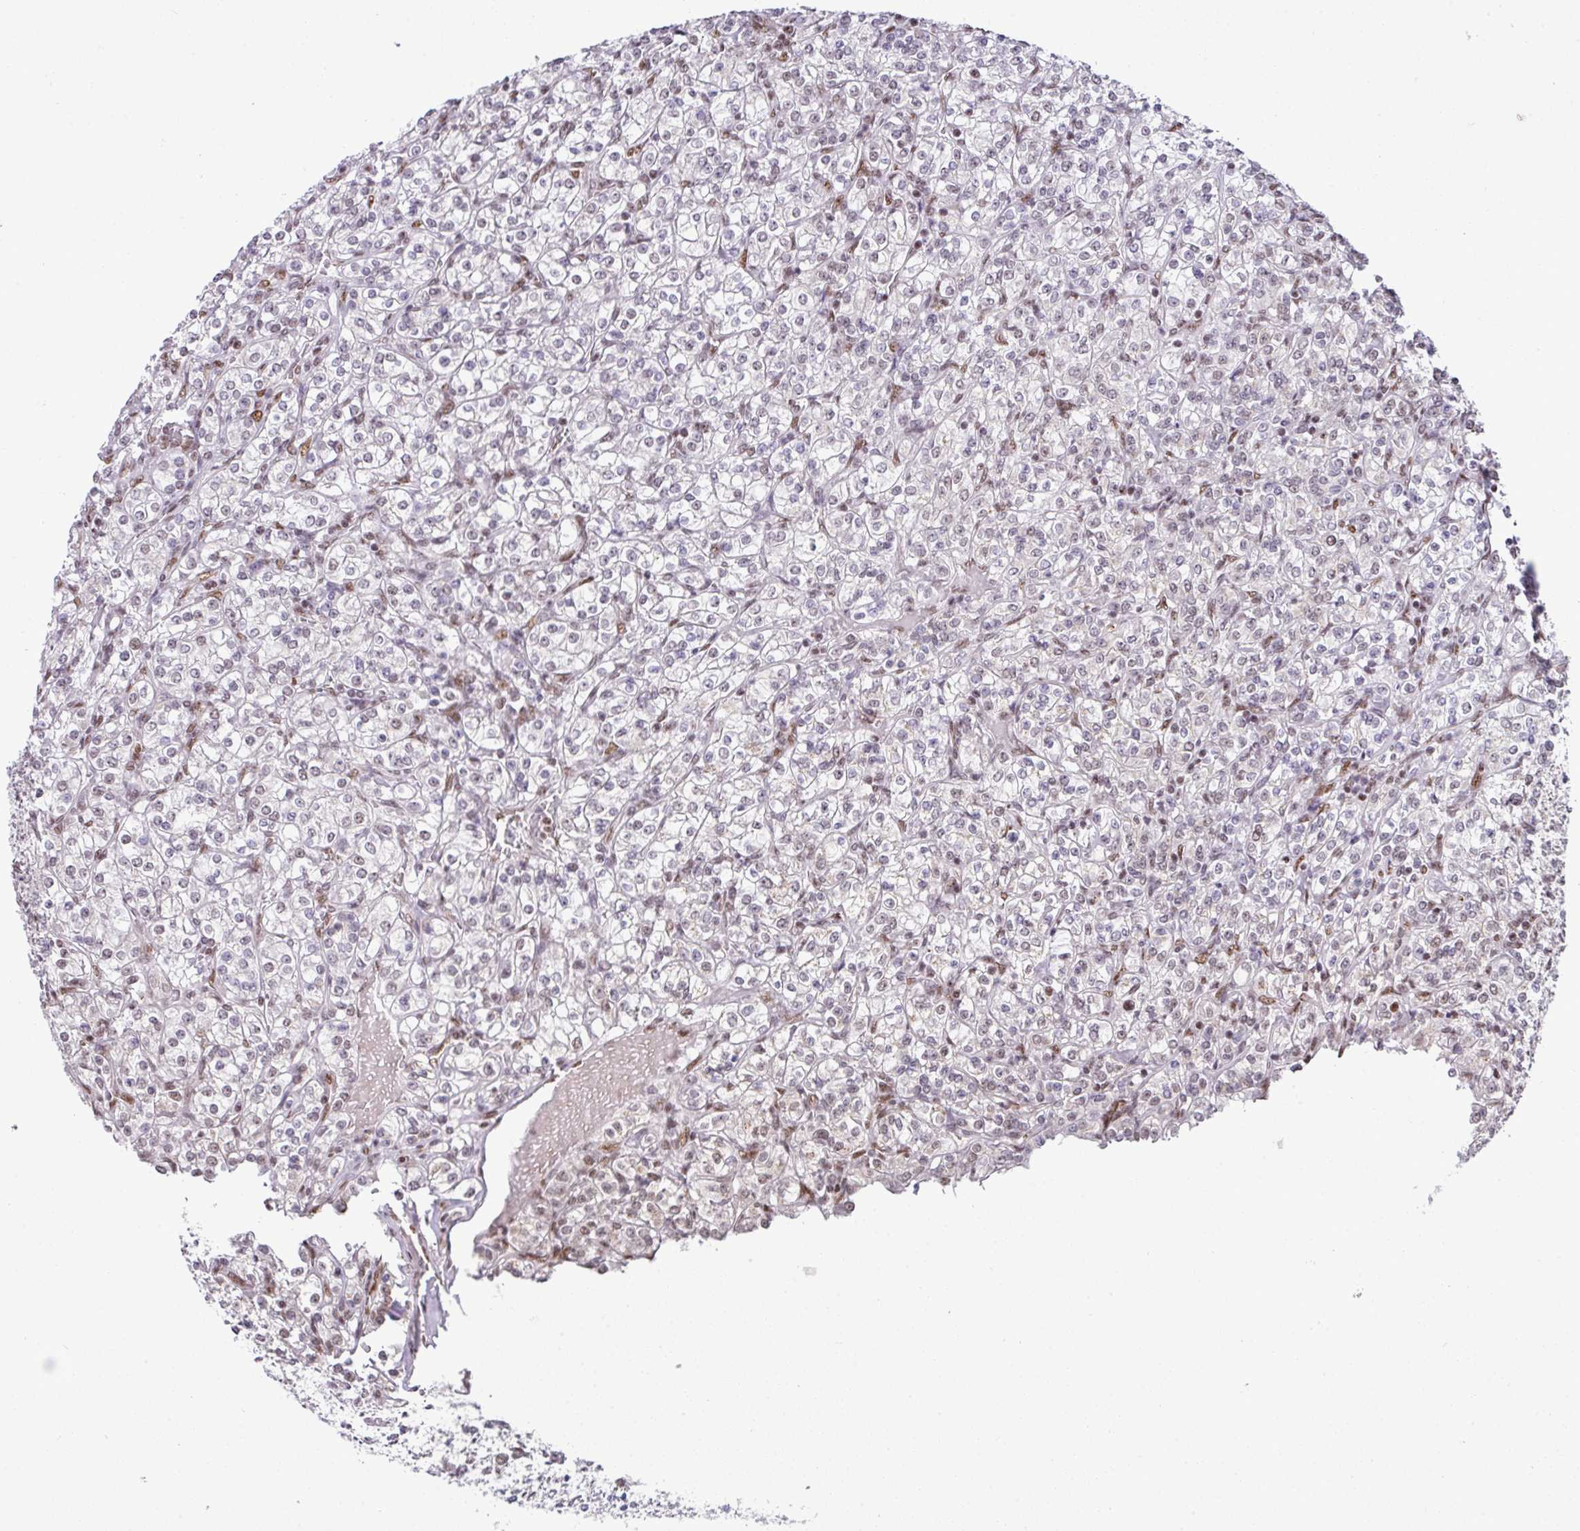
{"staining": {"intensity": "weak", "quantity": "<25%", "location": "nuclear"}, "tissue": "renal cancer", "cell_type": "Tumor cells", "image_type": "cancer", "snomed": [{"axis": "morphology", "description": "Adenocarcinoma, NOS"}, {"axis": "topography", "description": "Kidney"}], "caption": "Immunohistochemical staining of renal cancer shows no significant staining in tumor cells. Brightfield microscopy of immunohistochemistry stained with DAB (3,3'-diaminobenzidine) (brown) and hematoxylin (blue), captured at high magnification.", "gene": "PGAP4", "patient": {"sex": "male", "age": 77}}